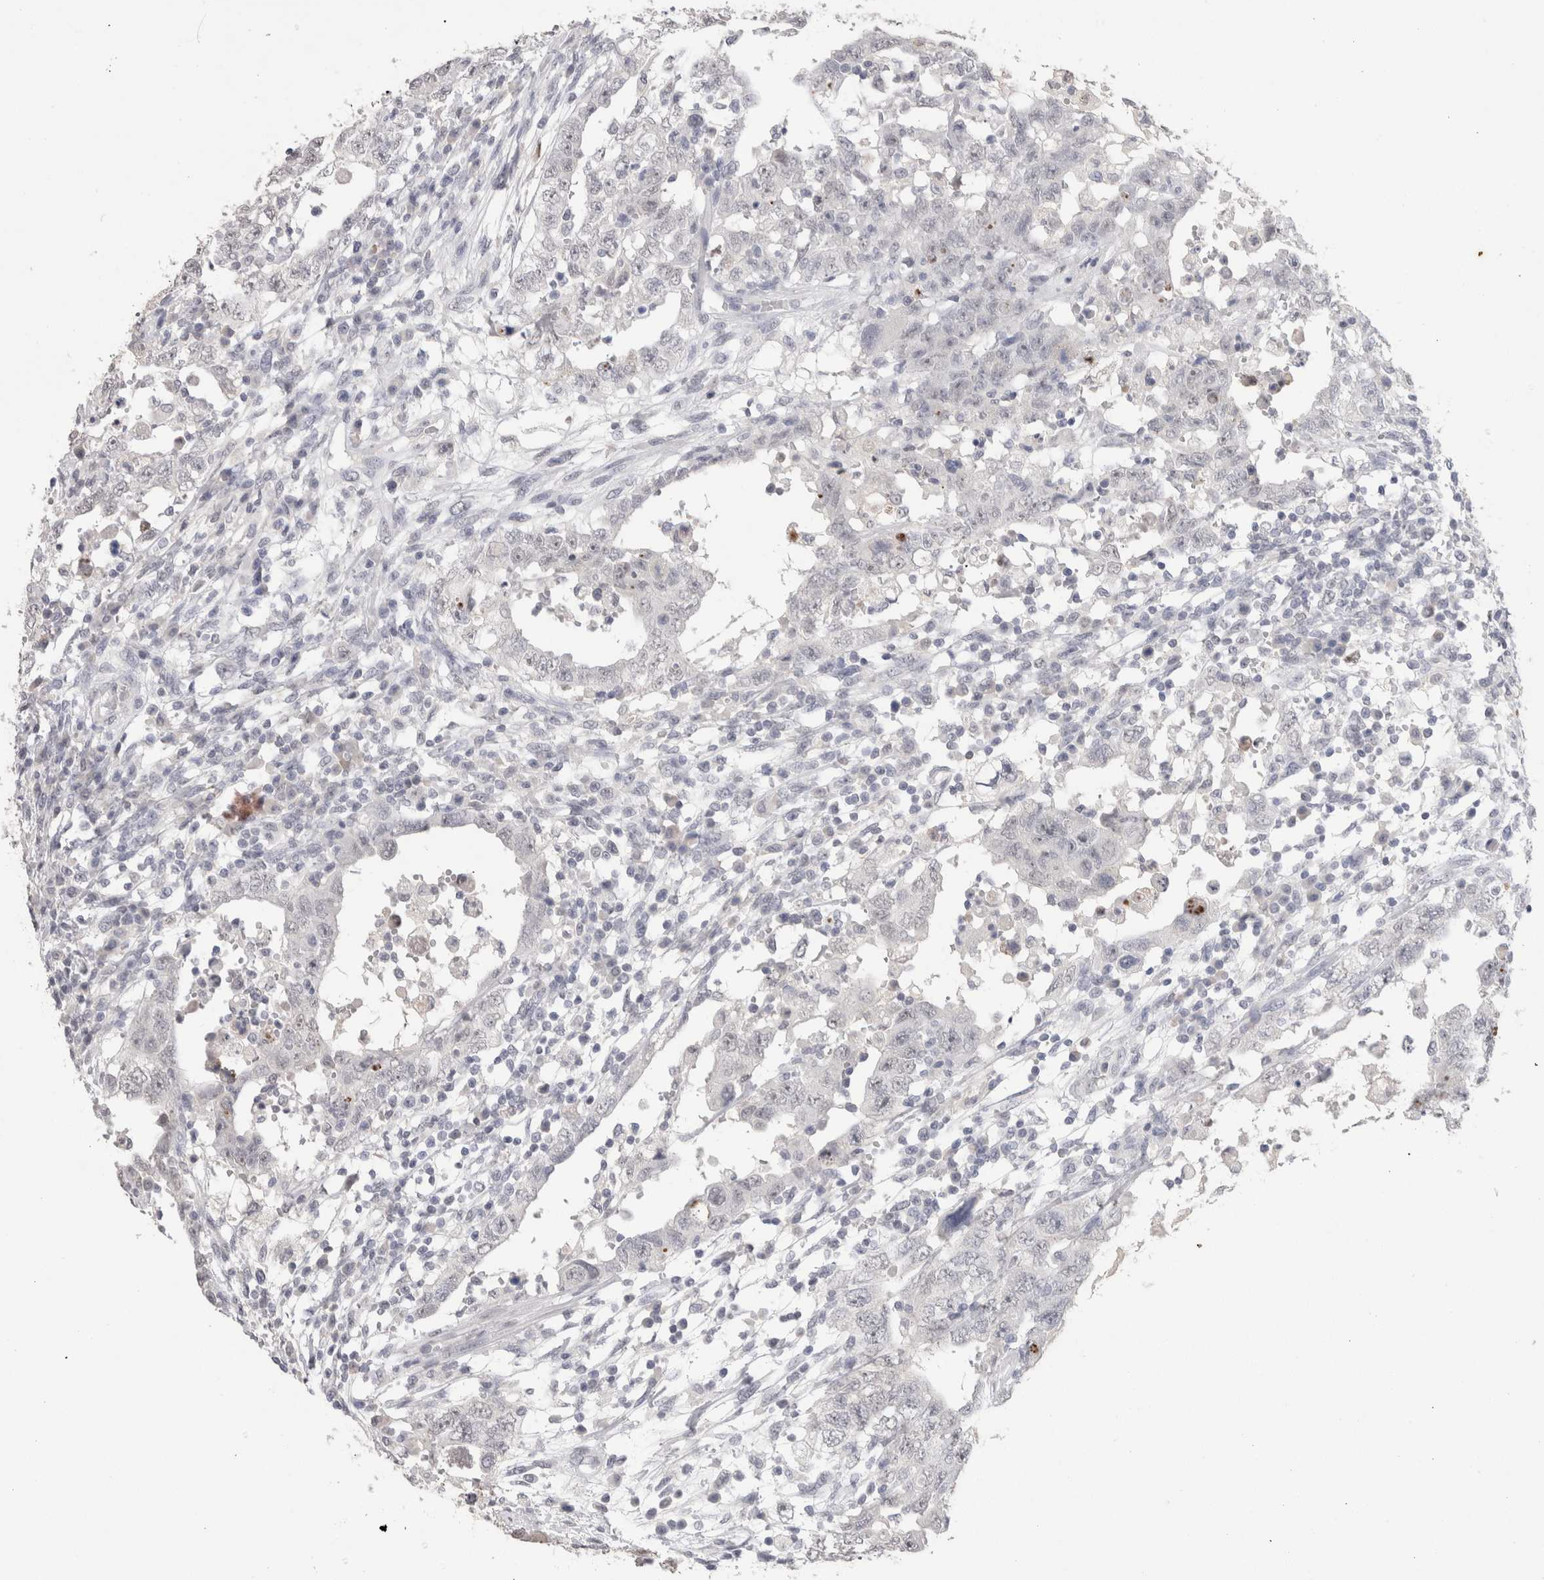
{"staining": {"intensity": "negative", "quantity": "none", "location": "none"}, "tissue": "testis cancer", "cell_type": "Tumor cells", "image_type": "cancer", "snomed": [{"axis": "morphology", "description": "Carcinoma, Embryonal, NOS"}, {"axis": "topography", "description": "Testis"}], "caption": "Immunohistochemistry (IHC) image of neoplastic tissue: human testis embryonal carcinoma stained with DAB demonstrates no significant protein positivity in tumor cells.", "gene": "CADM3", "patient": {"sex": "male", "age": 26}}